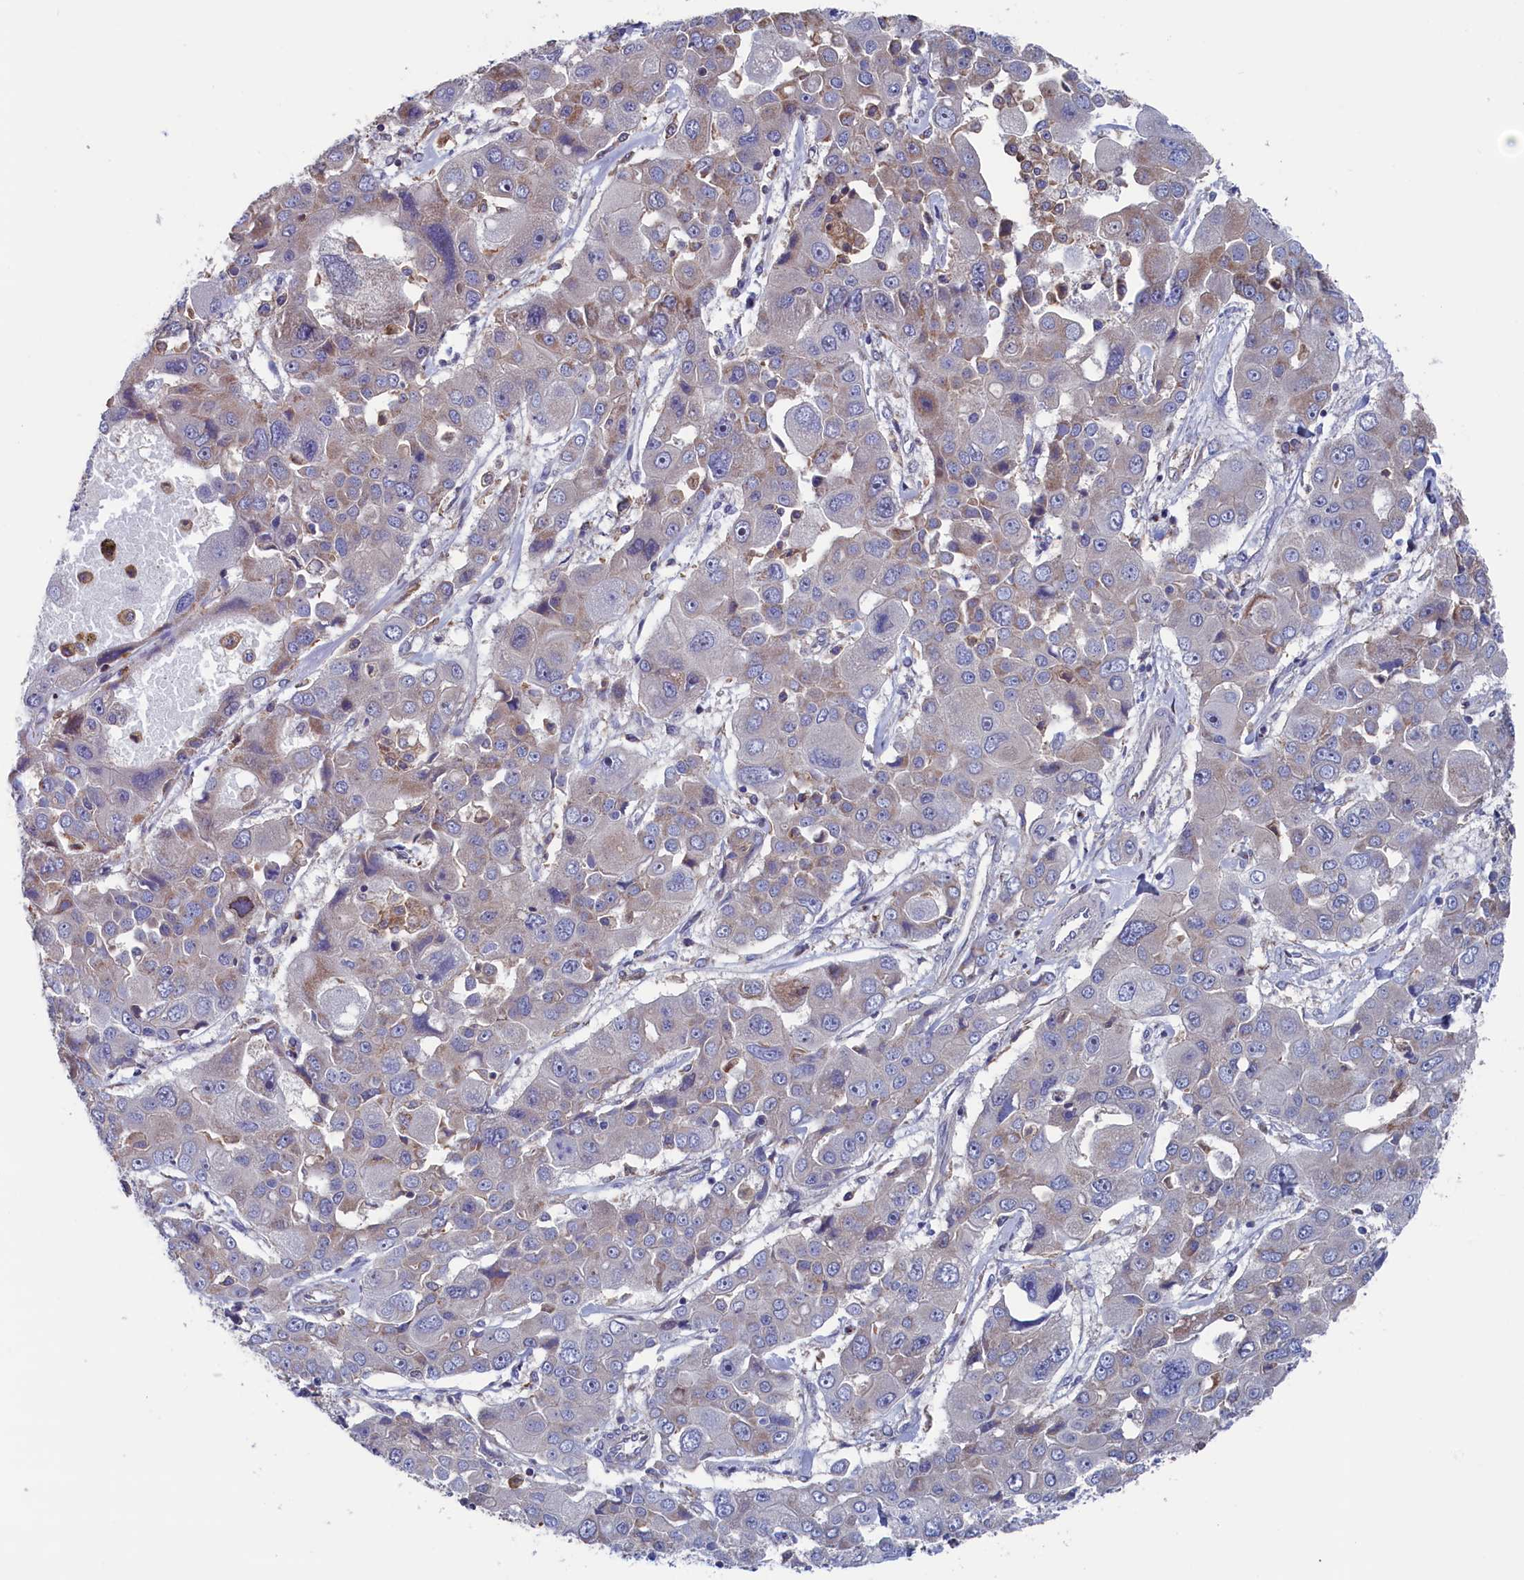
{"staining": {"intensity": "weak", "quantity": "<25%", "location": "cytoplasmic/membranous"}, "tissue": "liver cancer", "cell_type": "Tumor cells", "image_type": "cancer", "snomed": [{"axis": "morphology", "description": "Cholangiocarcinoma"}, {"axis": "topography", "description": "Liver"}], "caption": "This is a image of immunohistochemistry (IHC) staining of liver cancer (cholangiocarcinoma), which shows no staining in tumor cells.", "gene": "SPATA13", "patient": {"sex": "male", "age": 67}}